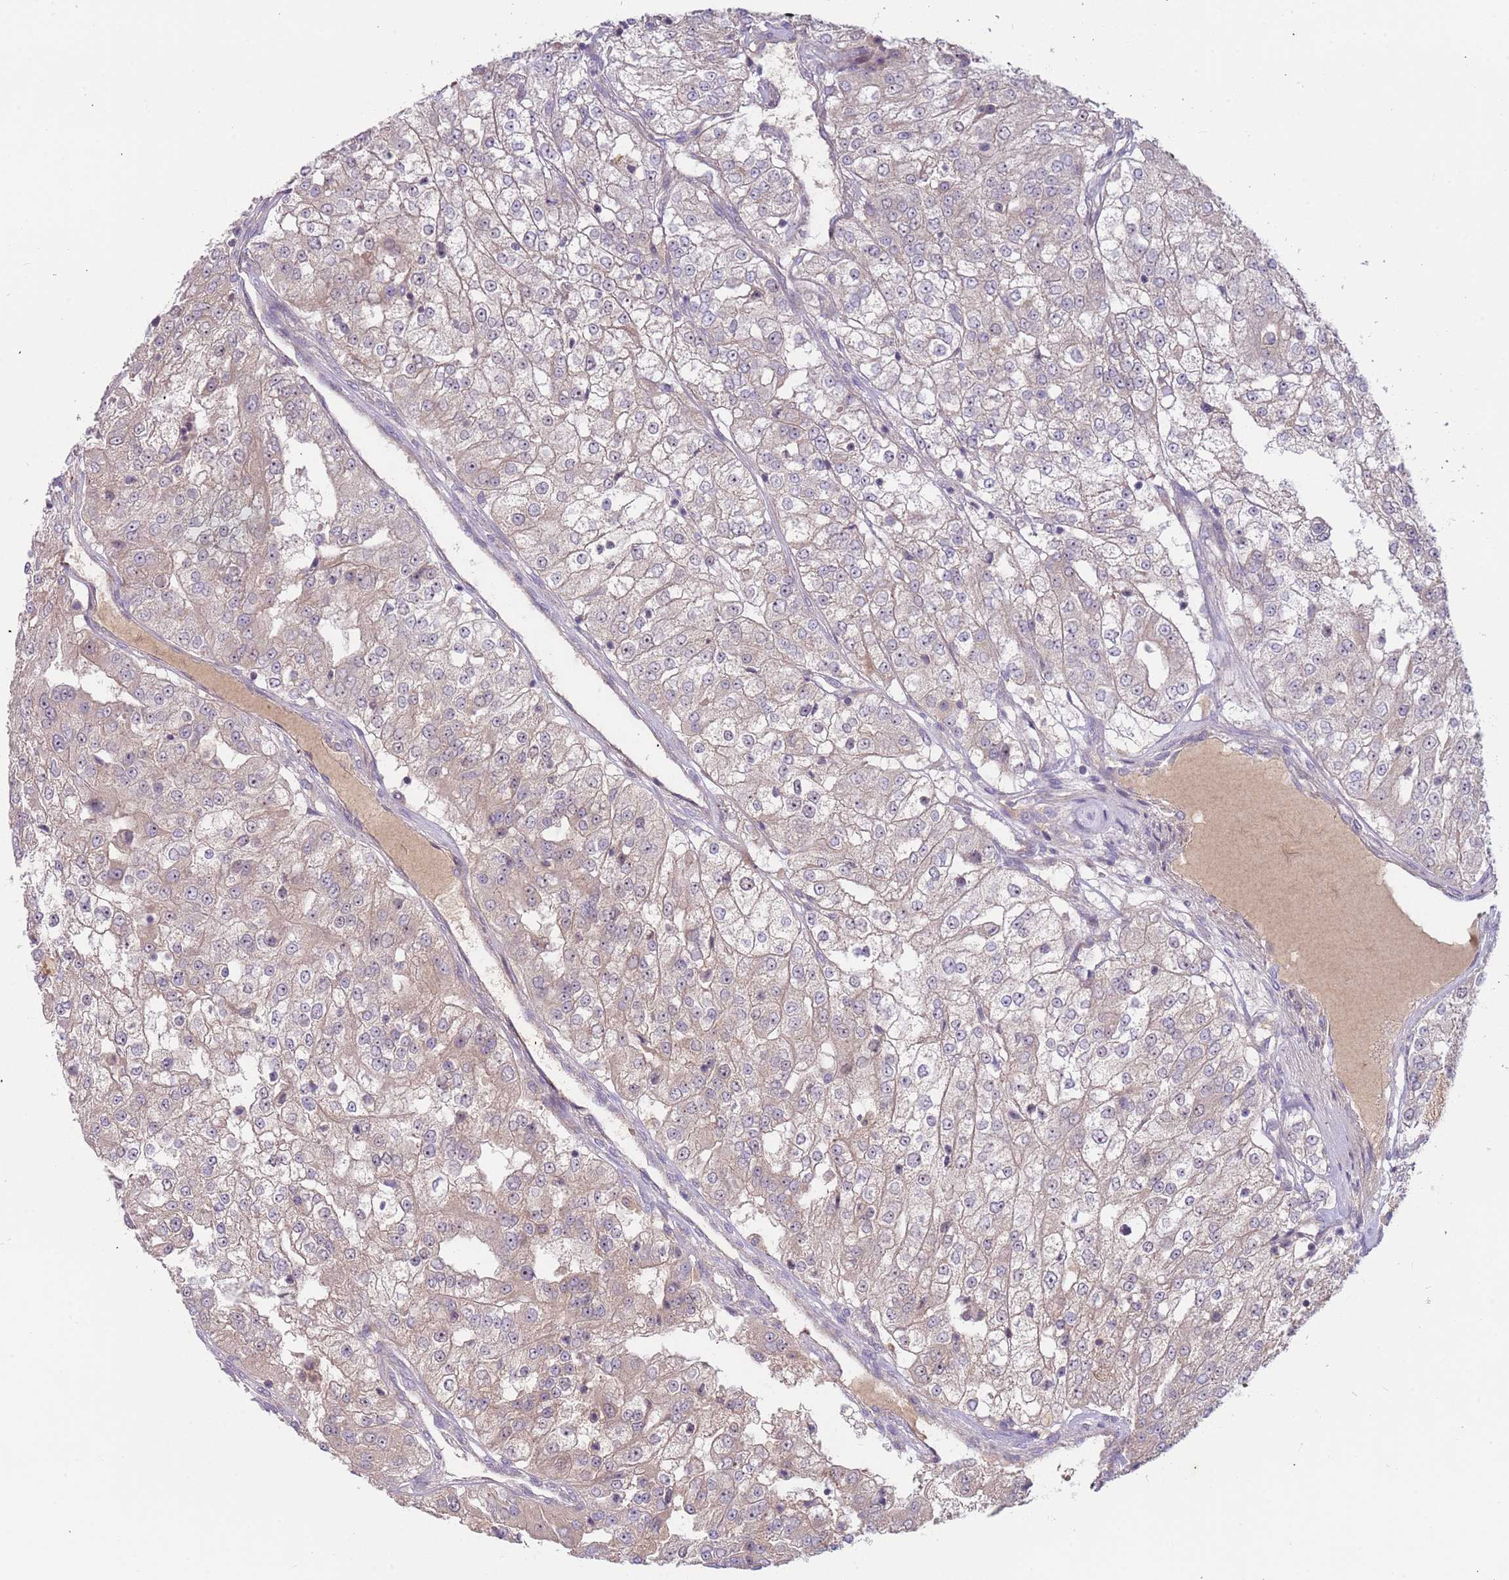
{"staining": {"intensity": "weak", "quantity": "25%-75%", "location": "cytoplasmic/membranous"}, "tissue": "renal cancer", "cell_type": "Tumor cells", "image_type": "cancer", "snomed": [{"axis": "morphology", "description": "Adenocarcinoma, NOS"}, {"axis": "topography", "description": "Kidney"}], "caption": "A brown stain labels weak cytoplasmic/membranous expression of a protein in adenocarcinoma (renal) tumor cells.", "gene": "TRAPPC6B", "patient": {"sex": "female", "age": 63}}